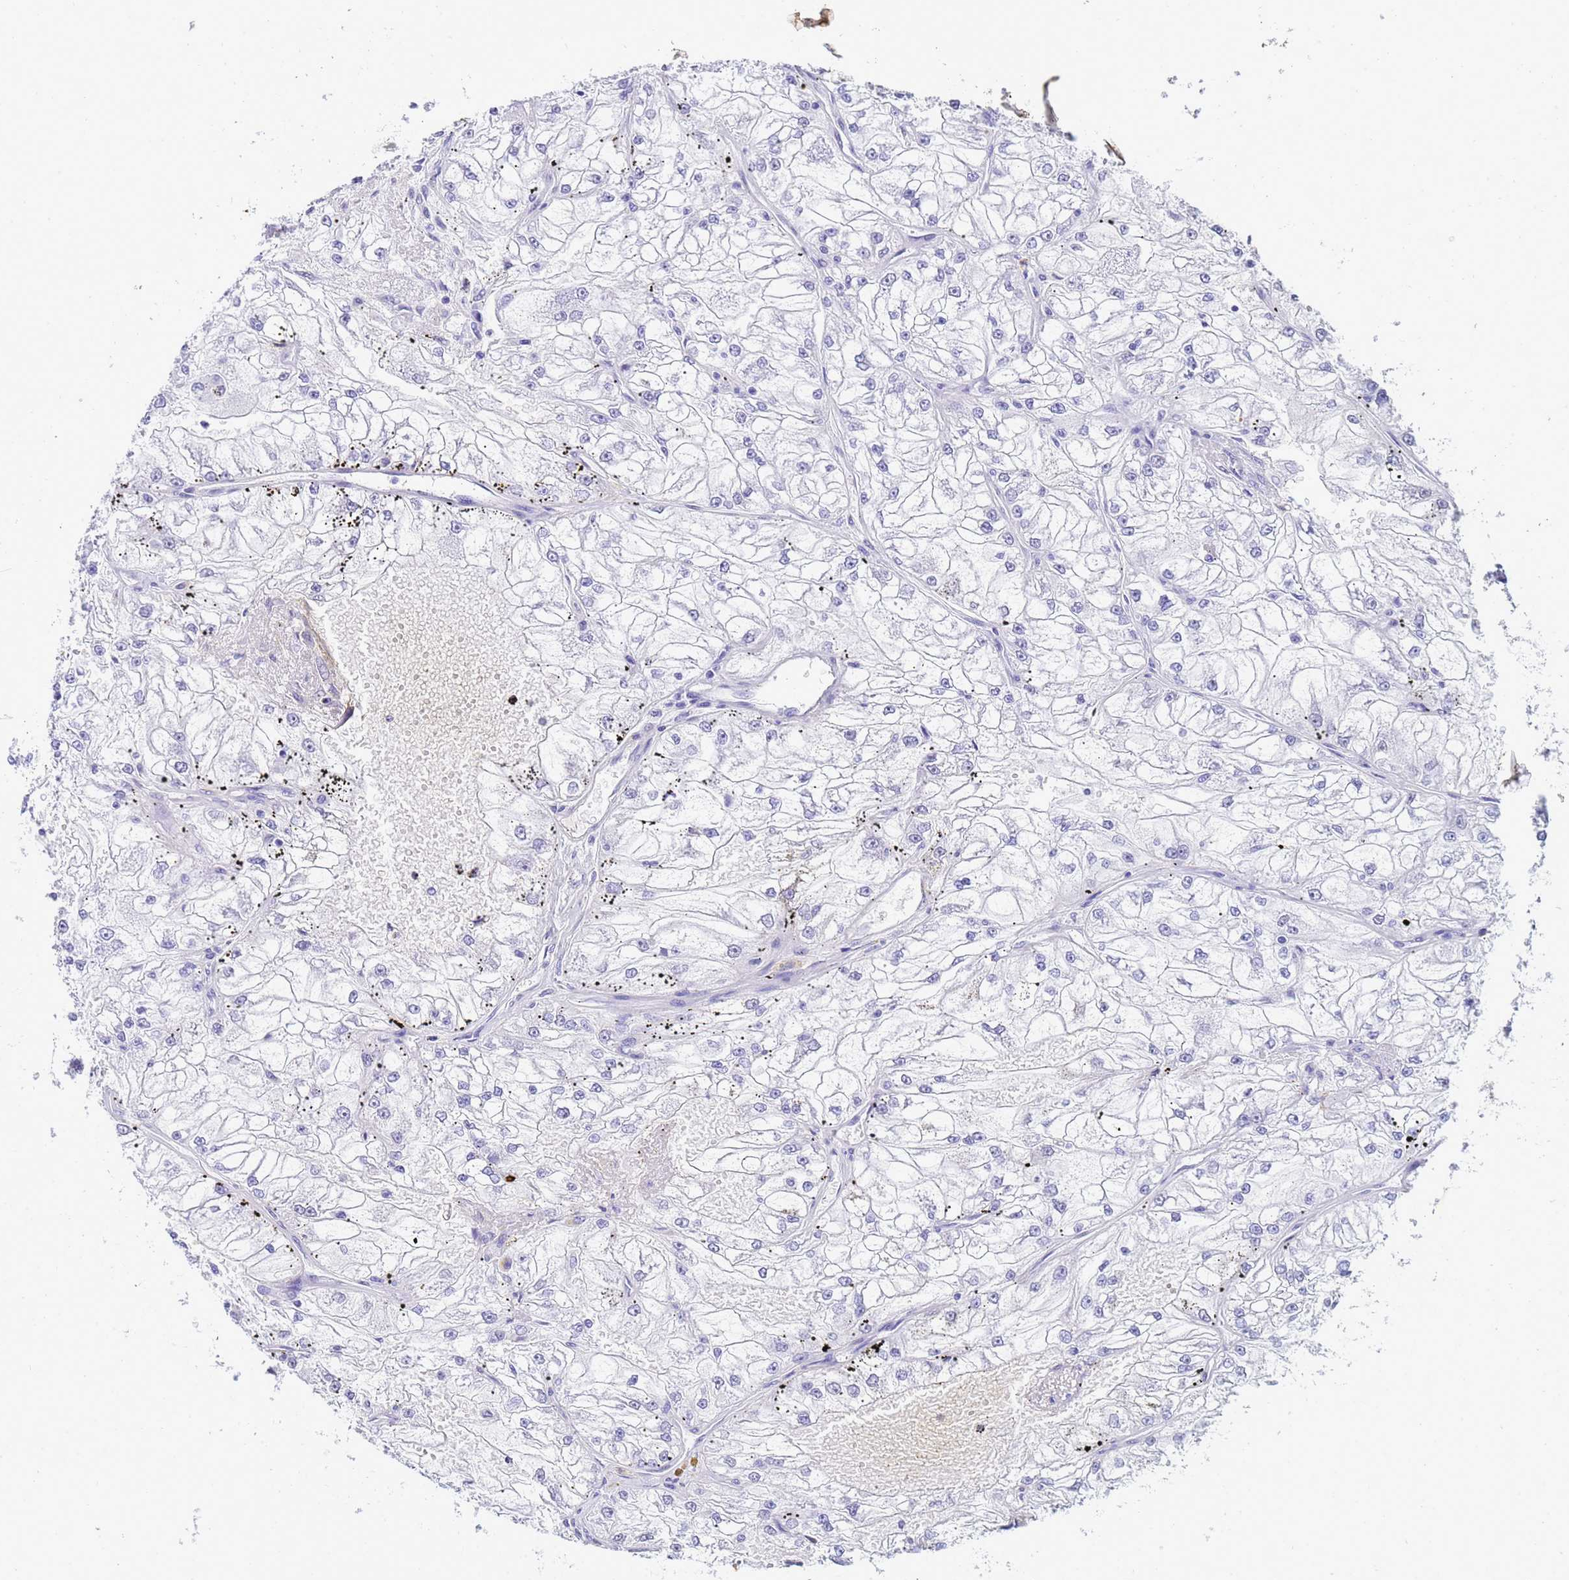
{"staining": {"intensity": "negative", "quantity": "none", "location": "none"}, "tissue": "renal cancer", "cell_type": "Tumor cells", "image_type": "cancer", "snomed": [{"axis": "morphology", "description": "Adenocarcinoma, NOS"}, {"axis": "topography", "description": "Kidney"}], "caption": "Tumor cells show no significant protein positivity in renal cancer. Brightfield microscopy of immunohistochemistry stained with DAB (brown) and hematoxylin (blue), captured at high magnification.", "gene": "TRIP6", "patient": {"sex": "female", "age": 72}}